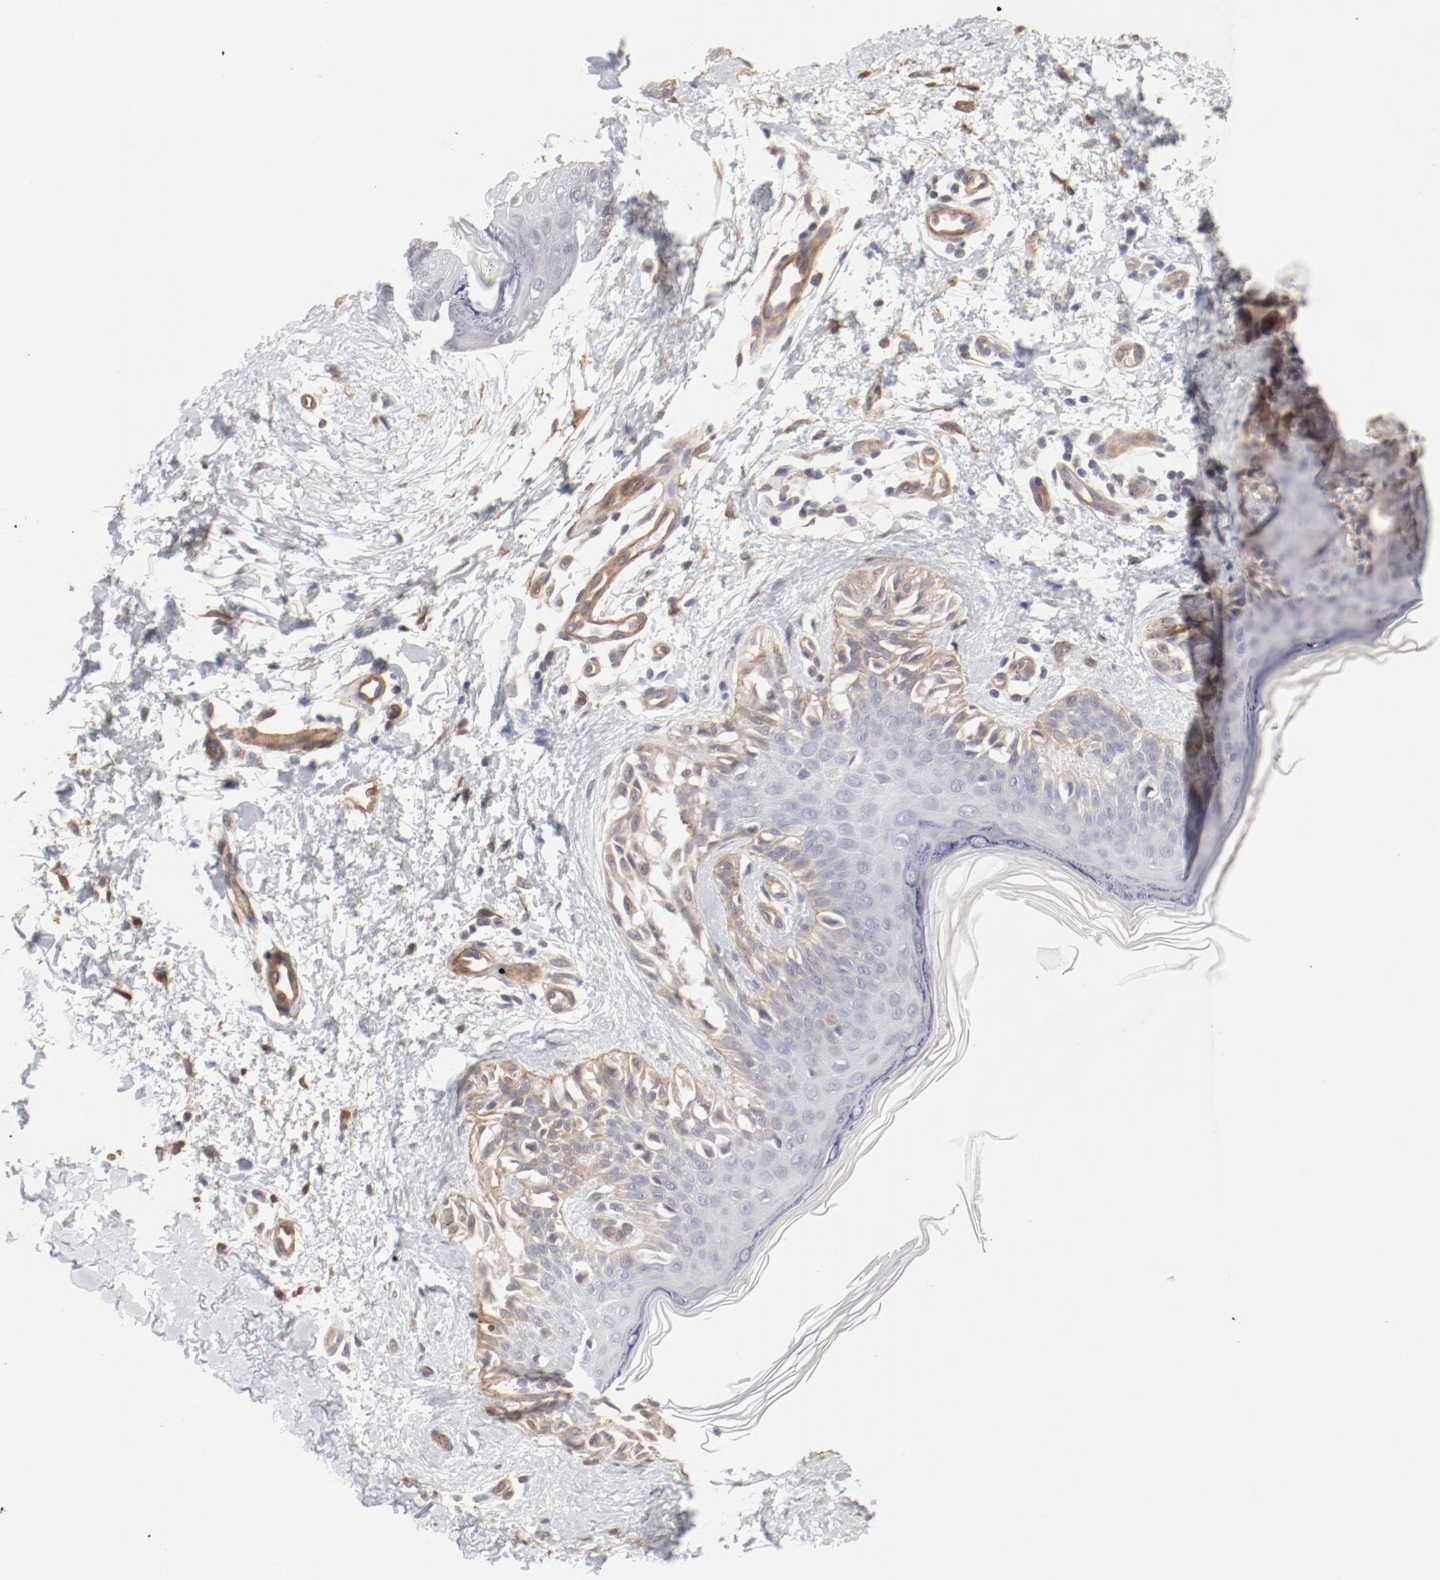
{"staining": {"intensity": "negative", "quantity": "none", "location": "none"}, "tissue": "melanoma", "cell_type": "Tumor cells", "image_type": "cancer", "snomed": [{"axis": "morphology", "description": "Normal tissue, NOS"}, {"axis": "morphology", "description": "Malignant melanoma, NOS"}, {"axis": "topography", "description": "Skin"}], "caption": "Melanoma stained for a protein using immunohistochemistry (IHC) displays no expression tumor cells.", "gene": "MAGED4", "patient": {"sex": "male", "age": 83}}